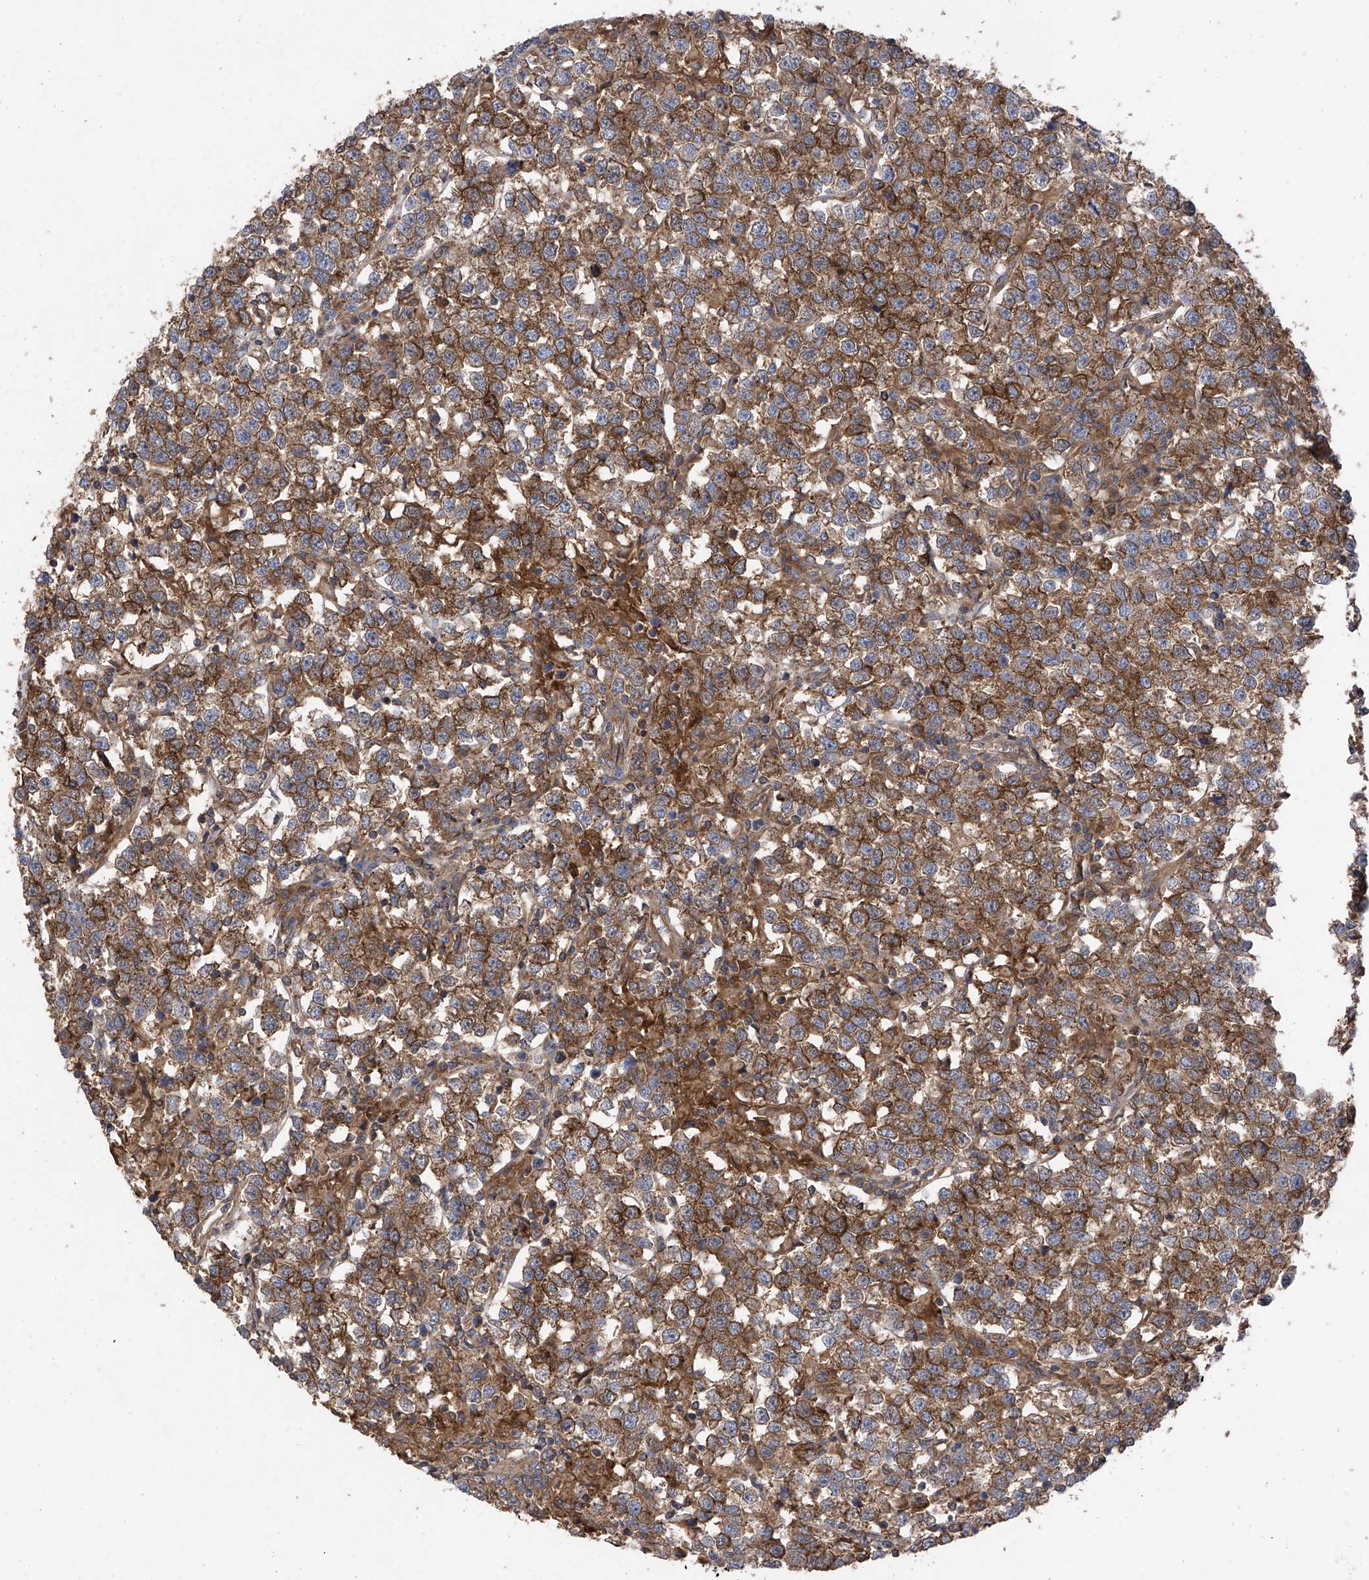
{"staining": {"intensity": "moderate", "quantity": ">75%", "location": "cytoplasmic/membranous"}, "tissue": "testis cancer", "cell_type": "Tumor cells", "image_type": "cancer", "snomed": [{"axis": "morphology", "description": "Normal tissue, NOS"}, {"axis": "morphology", "description": "Seminoma, NOS"}, {"axis": "topography", "description": "Testis"}], "caption": "Protein expression analysis of human seminoma (testis) reveals moderate cytoplasmic/membranous expression in approximately >75% of tumor cells.", "gene": "CHPF", "patient": {"sex": "male", "age": 43}}